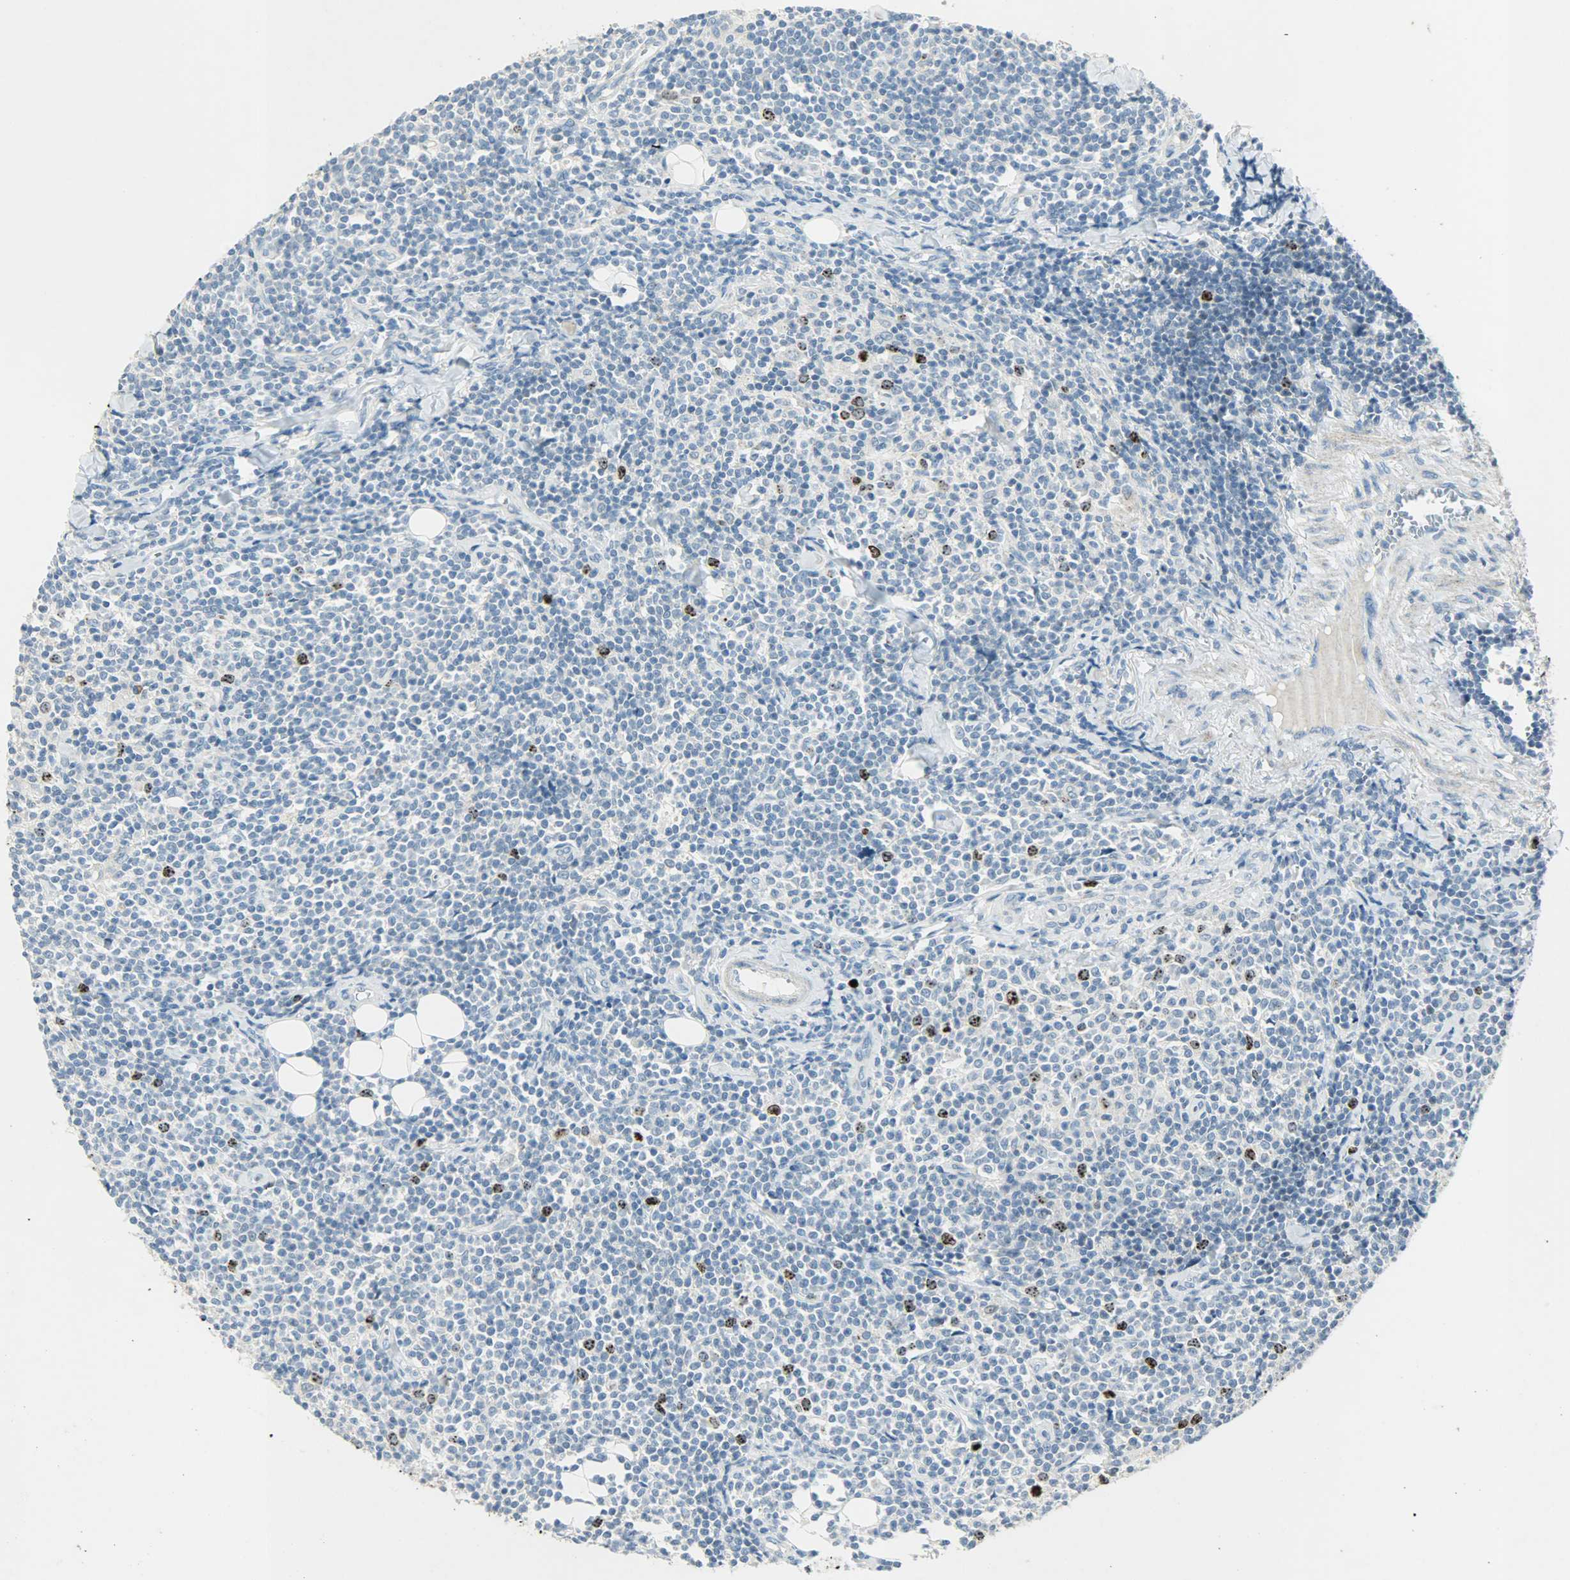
{"staining": {"intensity": "strong", "quantity": "<25%", "location": "nuclear"}, "tissue": "lymphoma", "cell_type": "Tumor cells", "image_type": "cancer", "snomed": [{"axis": "morphology", "description": "Malignant lymphoma, non-Hodgkin's type, Low grade"}, {"axis": "topography", "description": "Soft tissue"}], "caption": "A high-resolution micrograph shows immunohistochemistry (IHC) staining of malignant lymphoma, non-Hodgkin's type (low-grade), which displays strong nuclear positivity in about <25% of tumor cells.", "gene": "AURKB", "patient": {"sex": "male", "age": 92}}